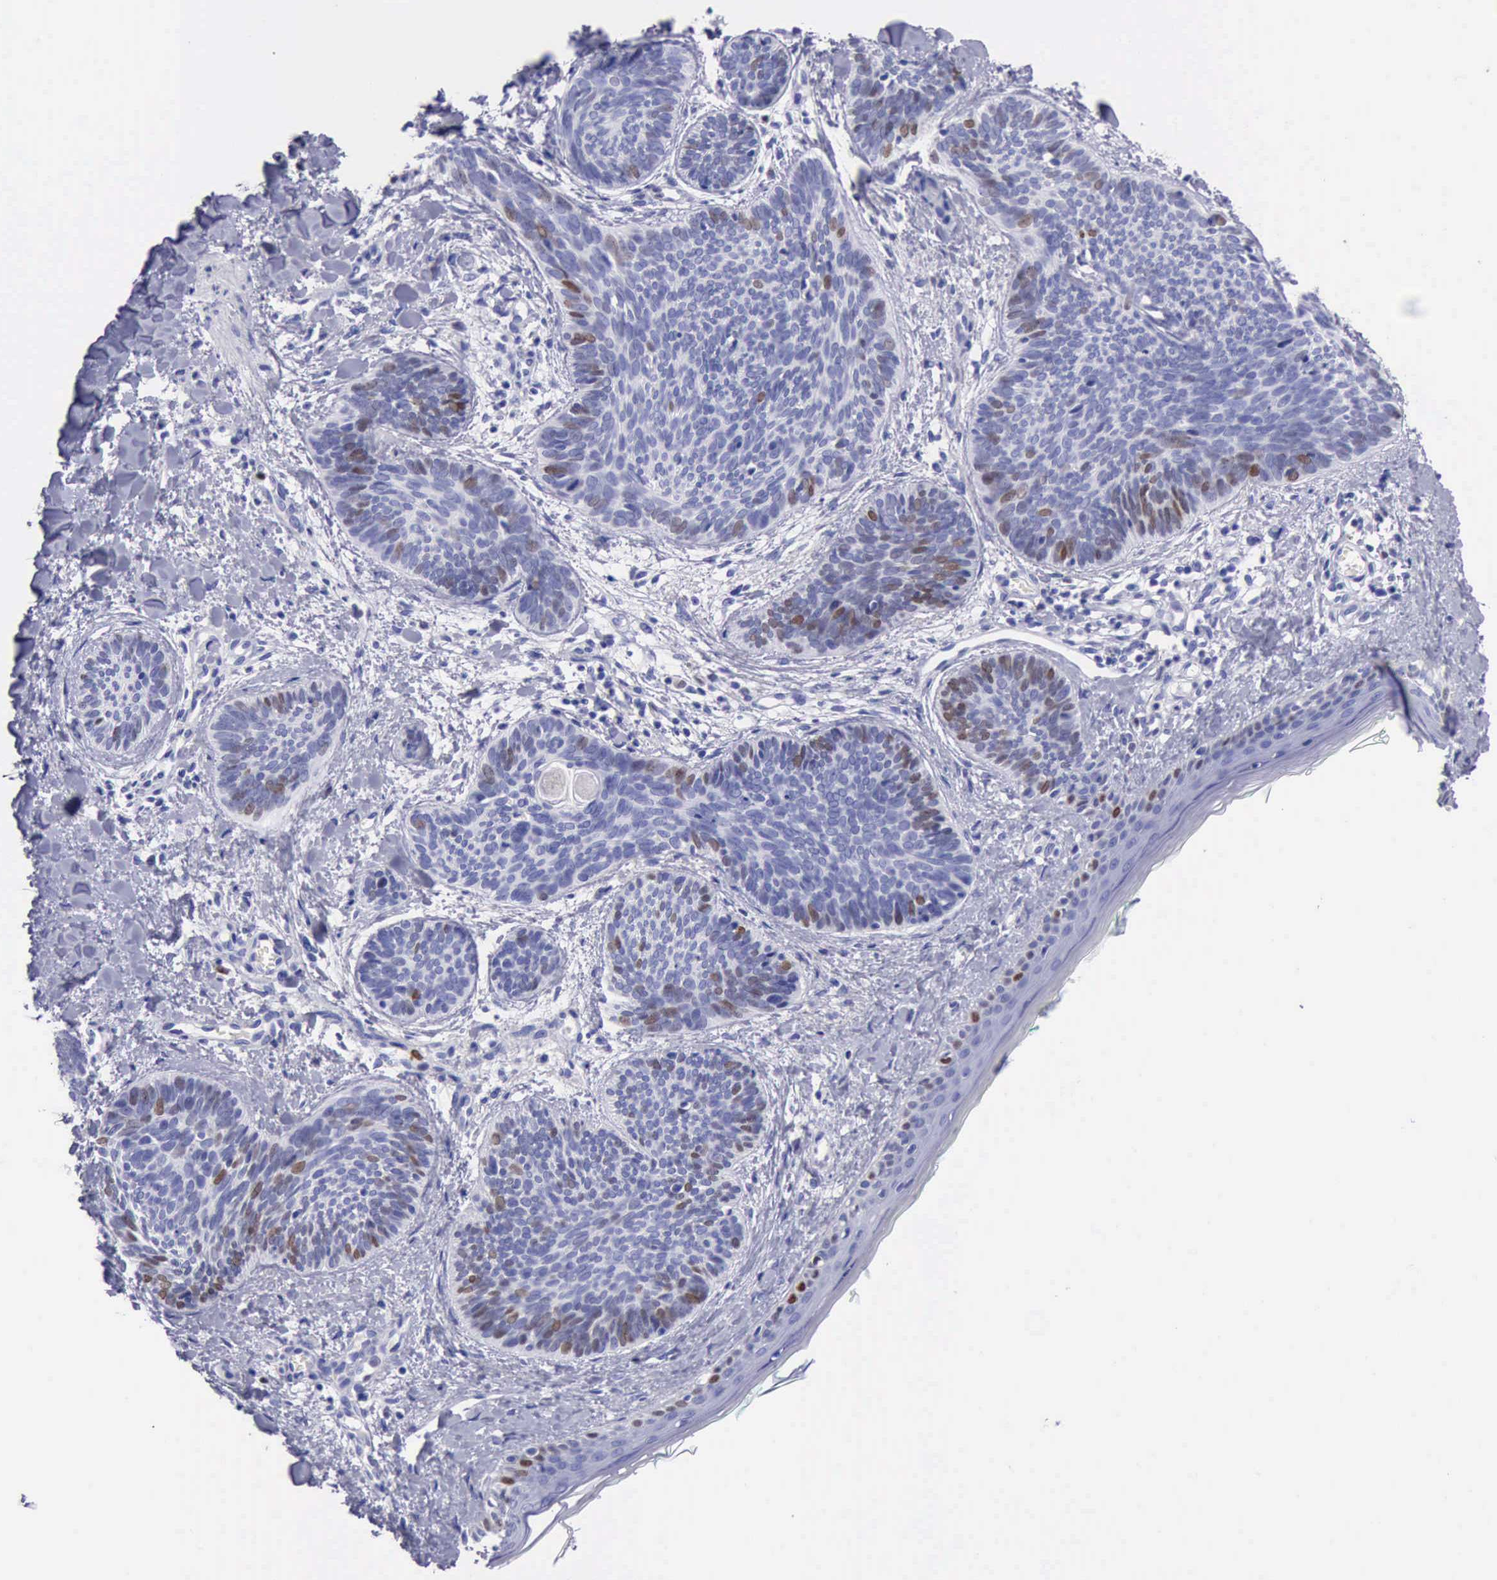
{"staining": {"intensity": "moderate", "quantity": "<25%", "location": "nuclear"}, "tissue": "skin cancer", "cell_type": "Tumor cells", "image_type": "cancer", "snomed": [{"axis": "morphology", "description": "Basal cell carcinoma"}, {"axis": "topography", "description": "Skin"}], "caption": "The micrograph reveals a brown stain indicating the presence of a protein in the nuclear of tumor cells in skin cancer (basal cell carcinoma).", "gene": "MCM2", "patient": {"sex": "female", "age": 81}}